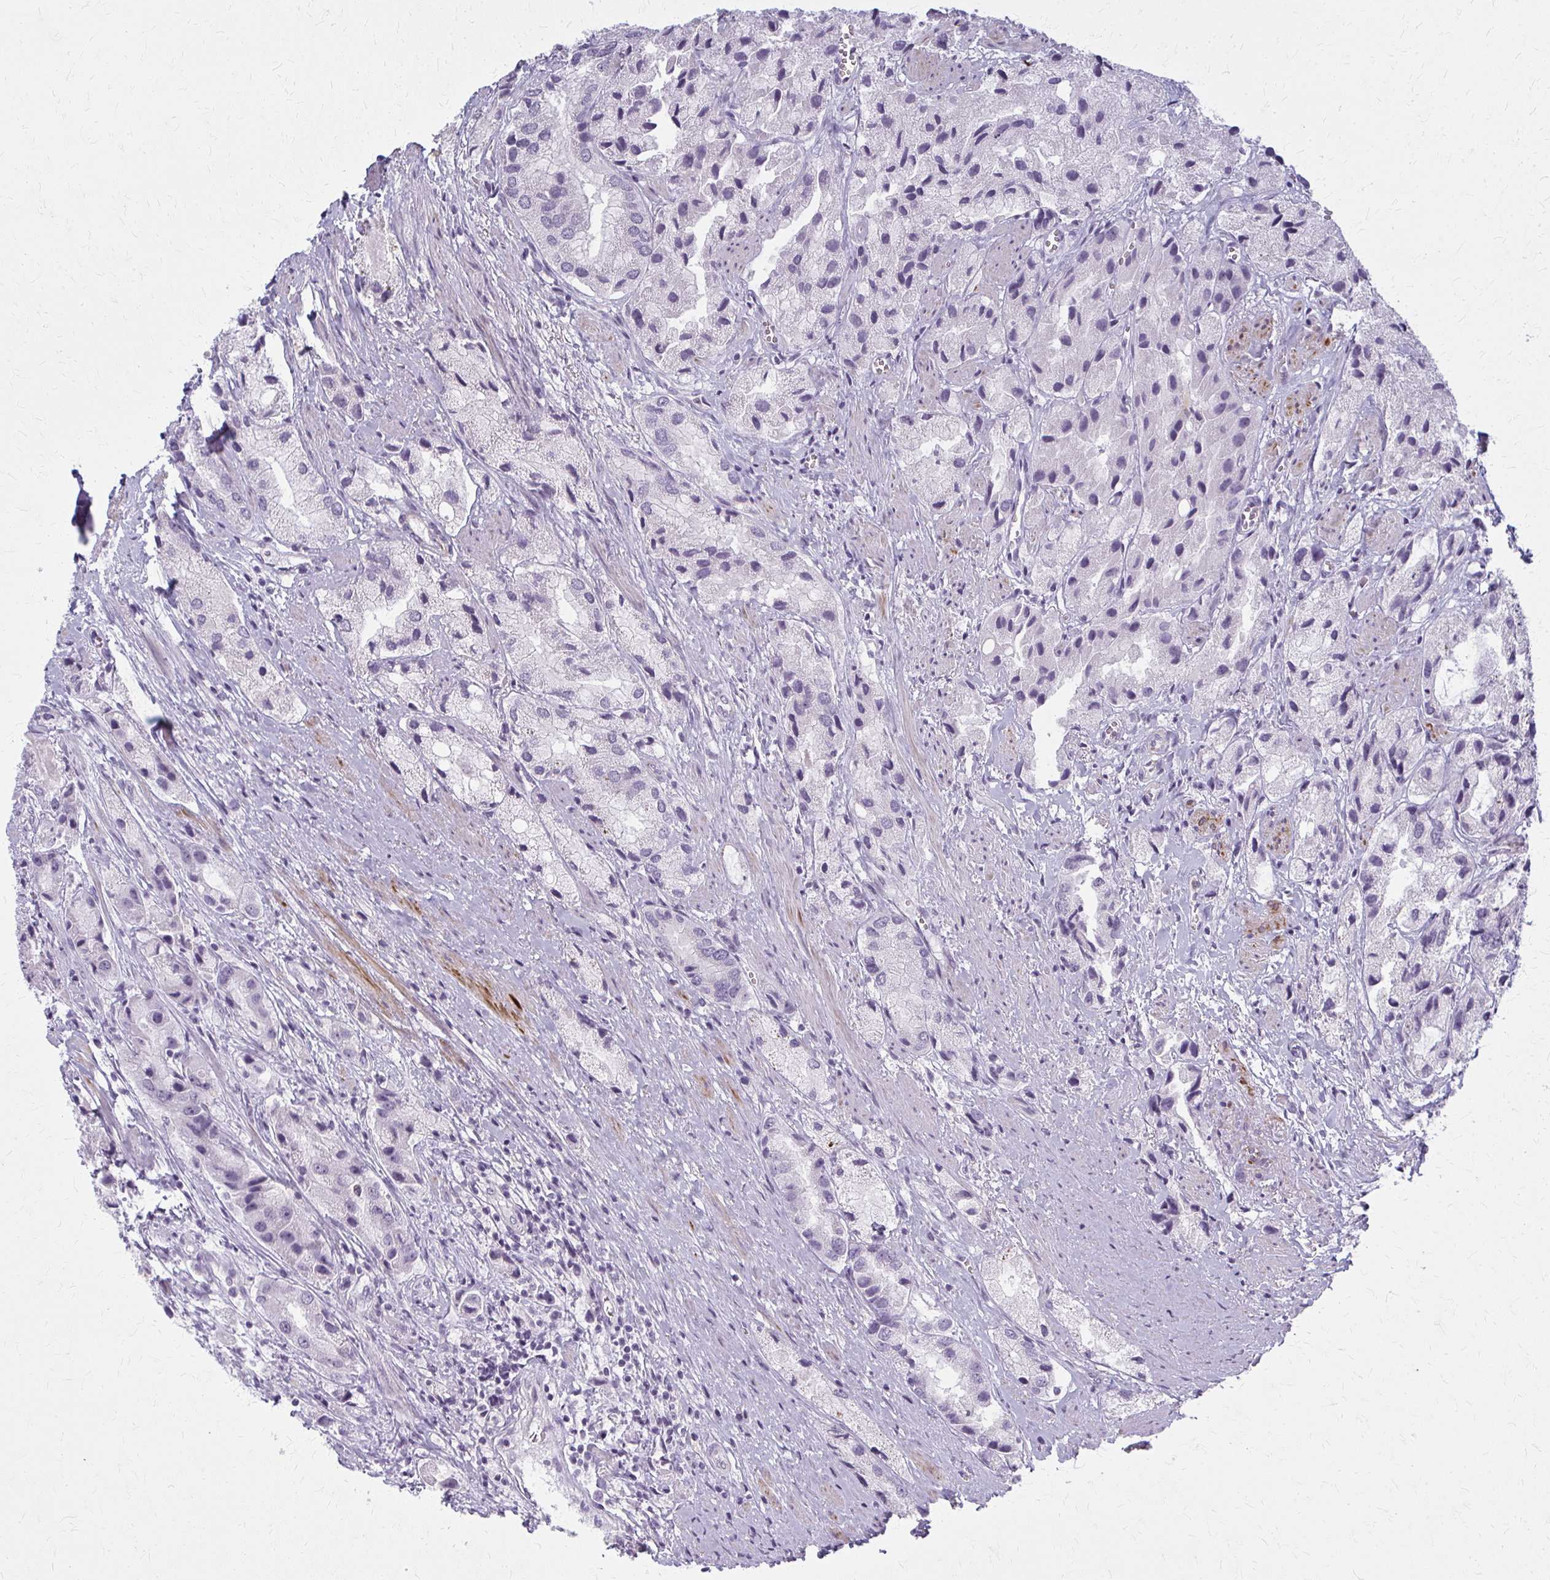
{"staining": {"intensity": "negative", "quantity": "none", "location": "none"}, "tissue": "prostate cancer", "cell_type": "Tumor cells", "image_type": "cancer", "snomed": [{"axis": "morphology", "description": "Adenocarcinoma, Low grade"}, {"axis": "topography", "description": "Prostate"}], "caption": "This histopathology image is of prostate low-grade adenocarcinoma stained with IHC to label a protein in brown with the nuclei are counter-stained blue. There is no positivity in tumor cells.", "gene": "CASQ2", "patient": {"sex": "male", "age": 69}}